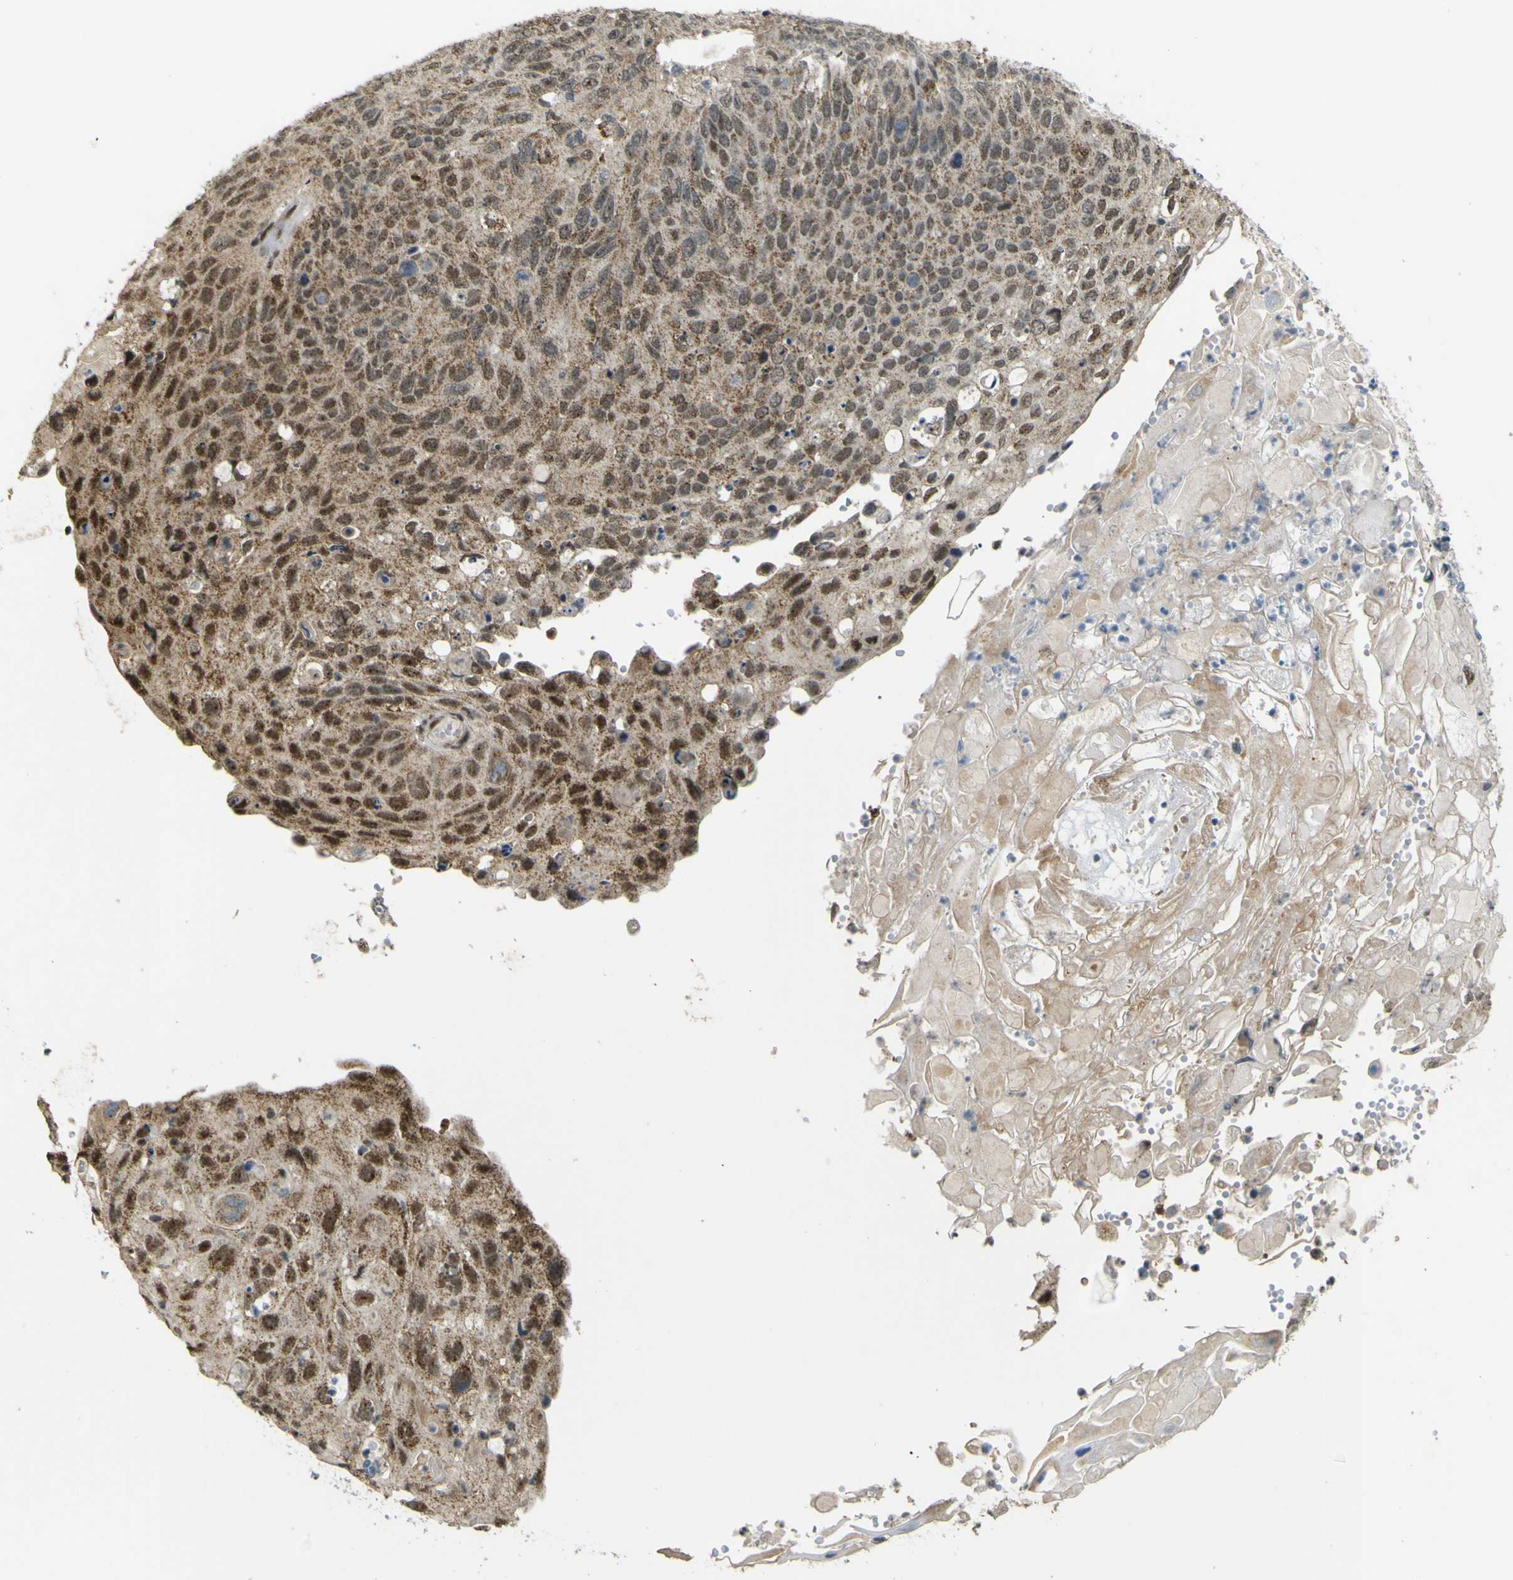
{"staining": {"intensity": "moderate", "quantity": ">75%", "location": "cytoplasmic/membranous,nuclear"}, "tissue": "cervical cancer", "cell_type": "Tumor cells", "image_type": "cancer", "snomed": [{"axis": "morphology", "description": "Squamous cell carcinoma, NOS"}, {"axis": "topography", "description": "Cervix"}], "caption": "Protein expression analysis of human cervical cancer reveals moderate cytoplasmic/membranous and nuclear positivity in about >75% of tumor cells.", "gene": "ACBD5", "patient": {"sex": "female", "age": 70}}